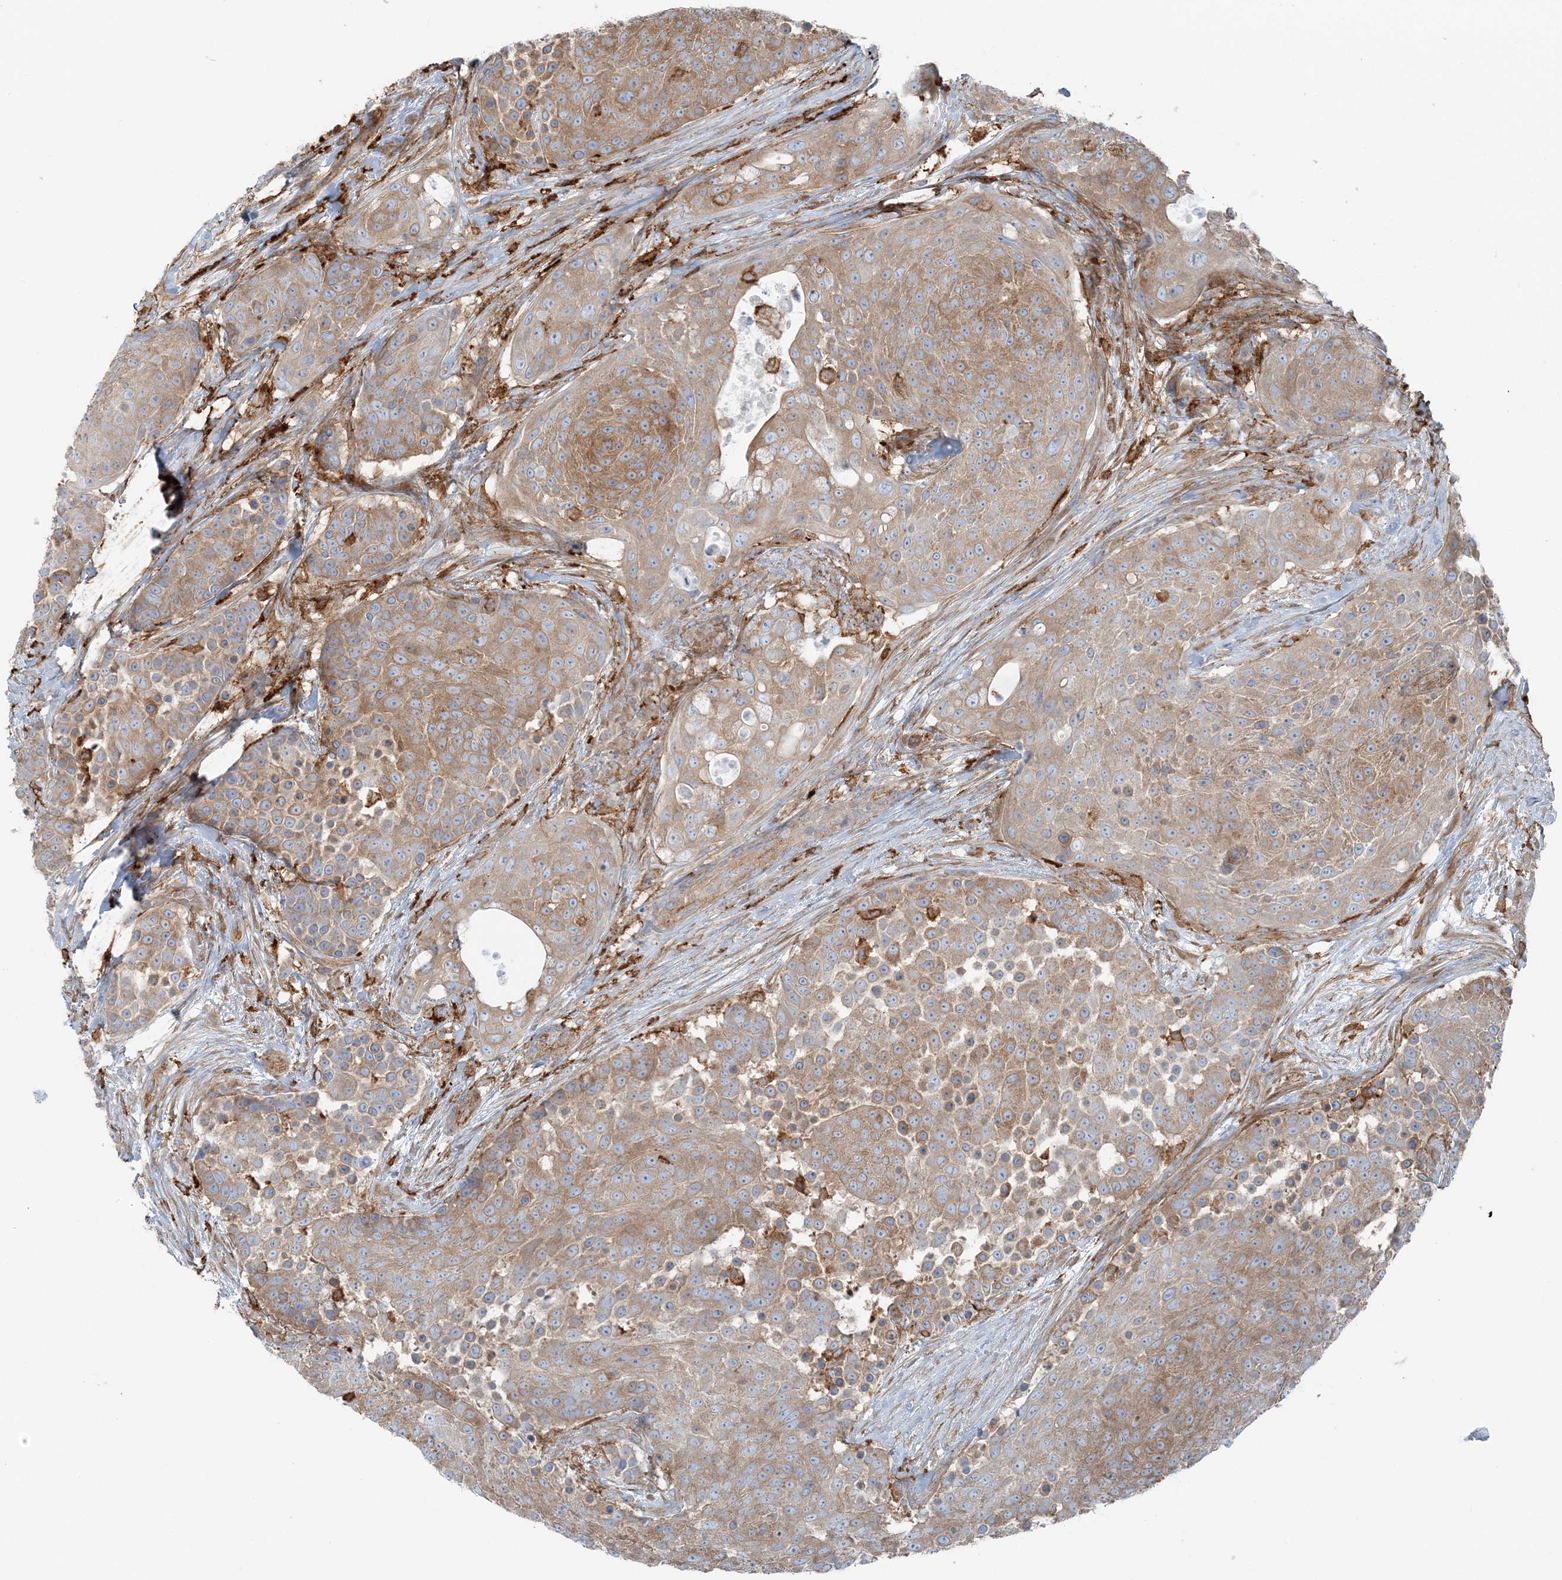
{"staining": {"intensity": "moderate", "quantity": ">75%", "location": "cytoplasmic/membranous"}, "tissue": "urothelial cancer", "cell_type": "Tumor cells", "image_type": "cancer", "snomed": [{"axis": "morphology", "description": "Urothelial carcinoma, High grade"}, {"axis": "topography", "description": "Urinary bladder"}], "caption": "DAB (3,3'-diaminobenzidine) immunohistochemical staining of urothelial cancer exhibits moderate cytoplasmic/membranous protein staining in about >75% of tumor cells. (IHC, brightfield microscopy, high magnification).", "gene": "SNX2", "patient": {"sex": "female", "age": 63}}